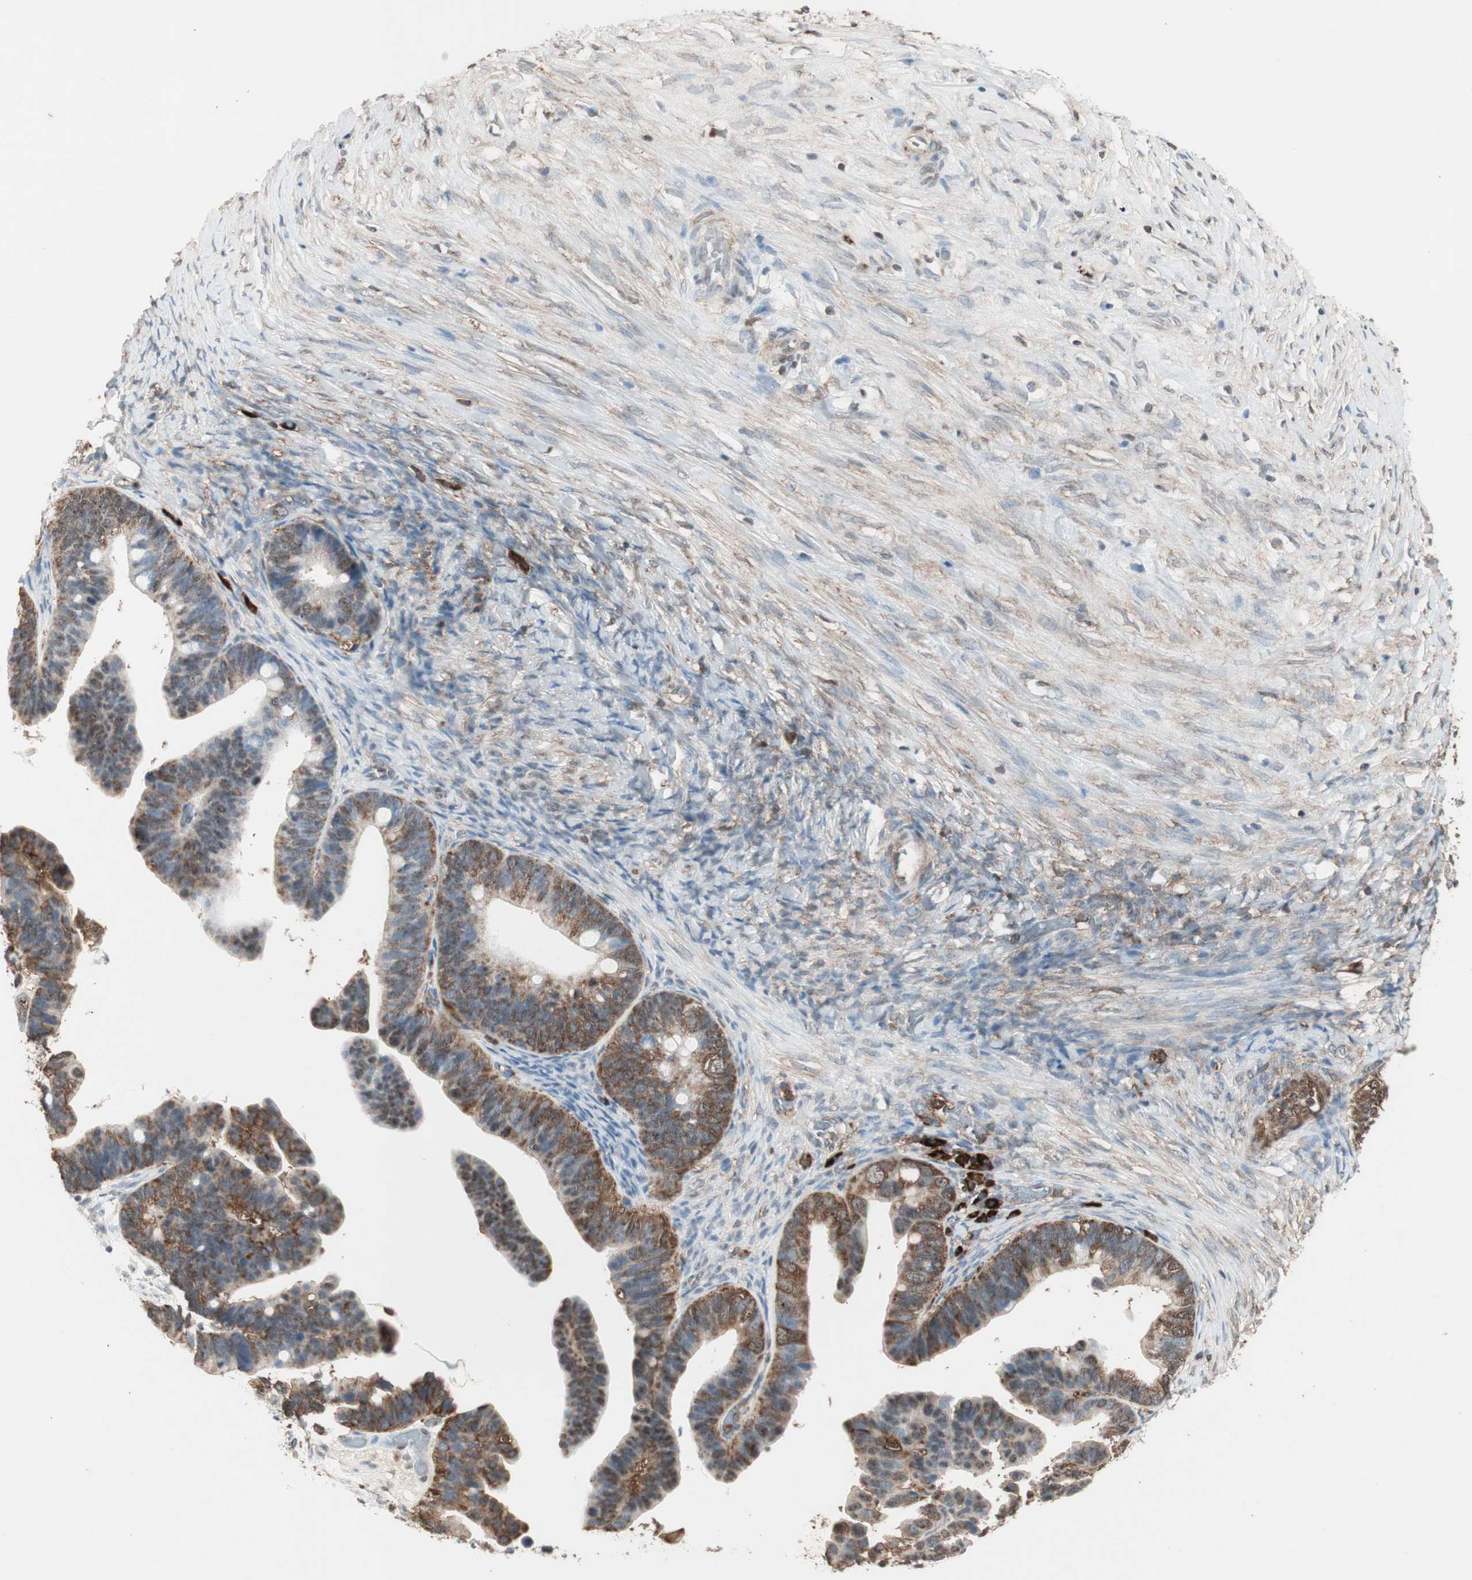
{"staining": {"intensity": "strong", "quantity": "25%-75%", "location": "cytoplasmic/membranous"}, "tissue": "ovarian cancer", "cell_type": "Tumor cells", "image_type": "cancer", "snomed": [{"axis": "morphology", "description": "Cystadenocarcinoma, serous, NOS"}, {"axis": "topography", "description": "Ovary"}], "caption": "Serous cystadenocarcinoma (ovarian) tissue displays strong cytoplasmic/membranous staining in about 25%-75% of tumor cells, visualized by immunohistochemistry. (Brightfield microscopy of DAB IHC at high magnification).", "gene": "MMP3", "patient": {"sex": "female", "age": 56}}